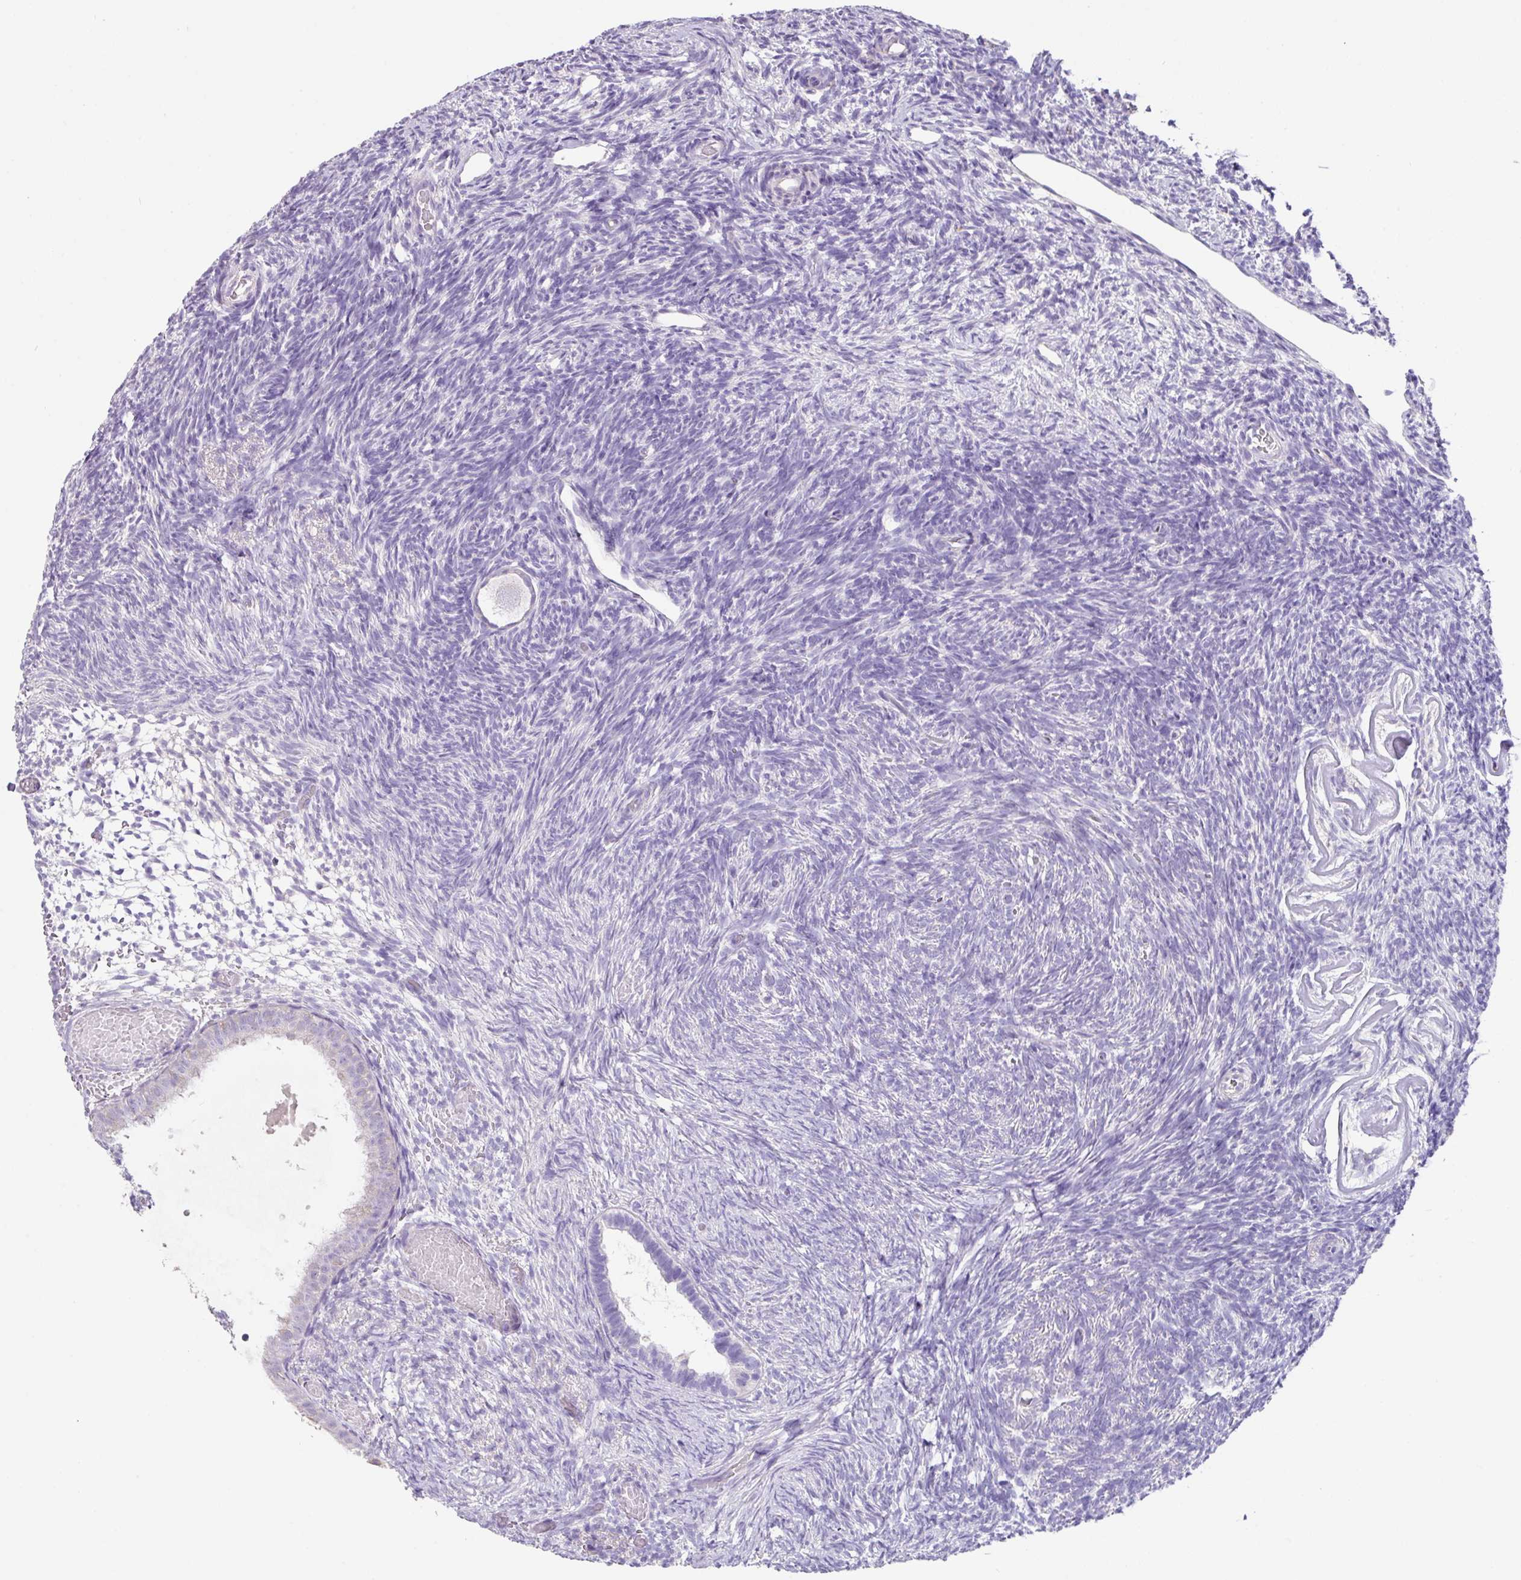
{"staining": {"intensity": "negative", "quantity": "none", "location": "none"}, "tissue": "ovary", "cell_type": "Follicle cells", "image_type": "normal", "snomed": [{"axis": "morphology", "description": "Normal tissue, NOS"}, {"axis": "topography", "description": "Ovary"}], "caption": "Follicle cells show no significant protein expression in normal ovary. (DAB immunohistochemistry (IHC) visualized using brightfield microscopy, high magnification).", "gene": "ZG16", "patient": {"sex": "female", "age": 39}}